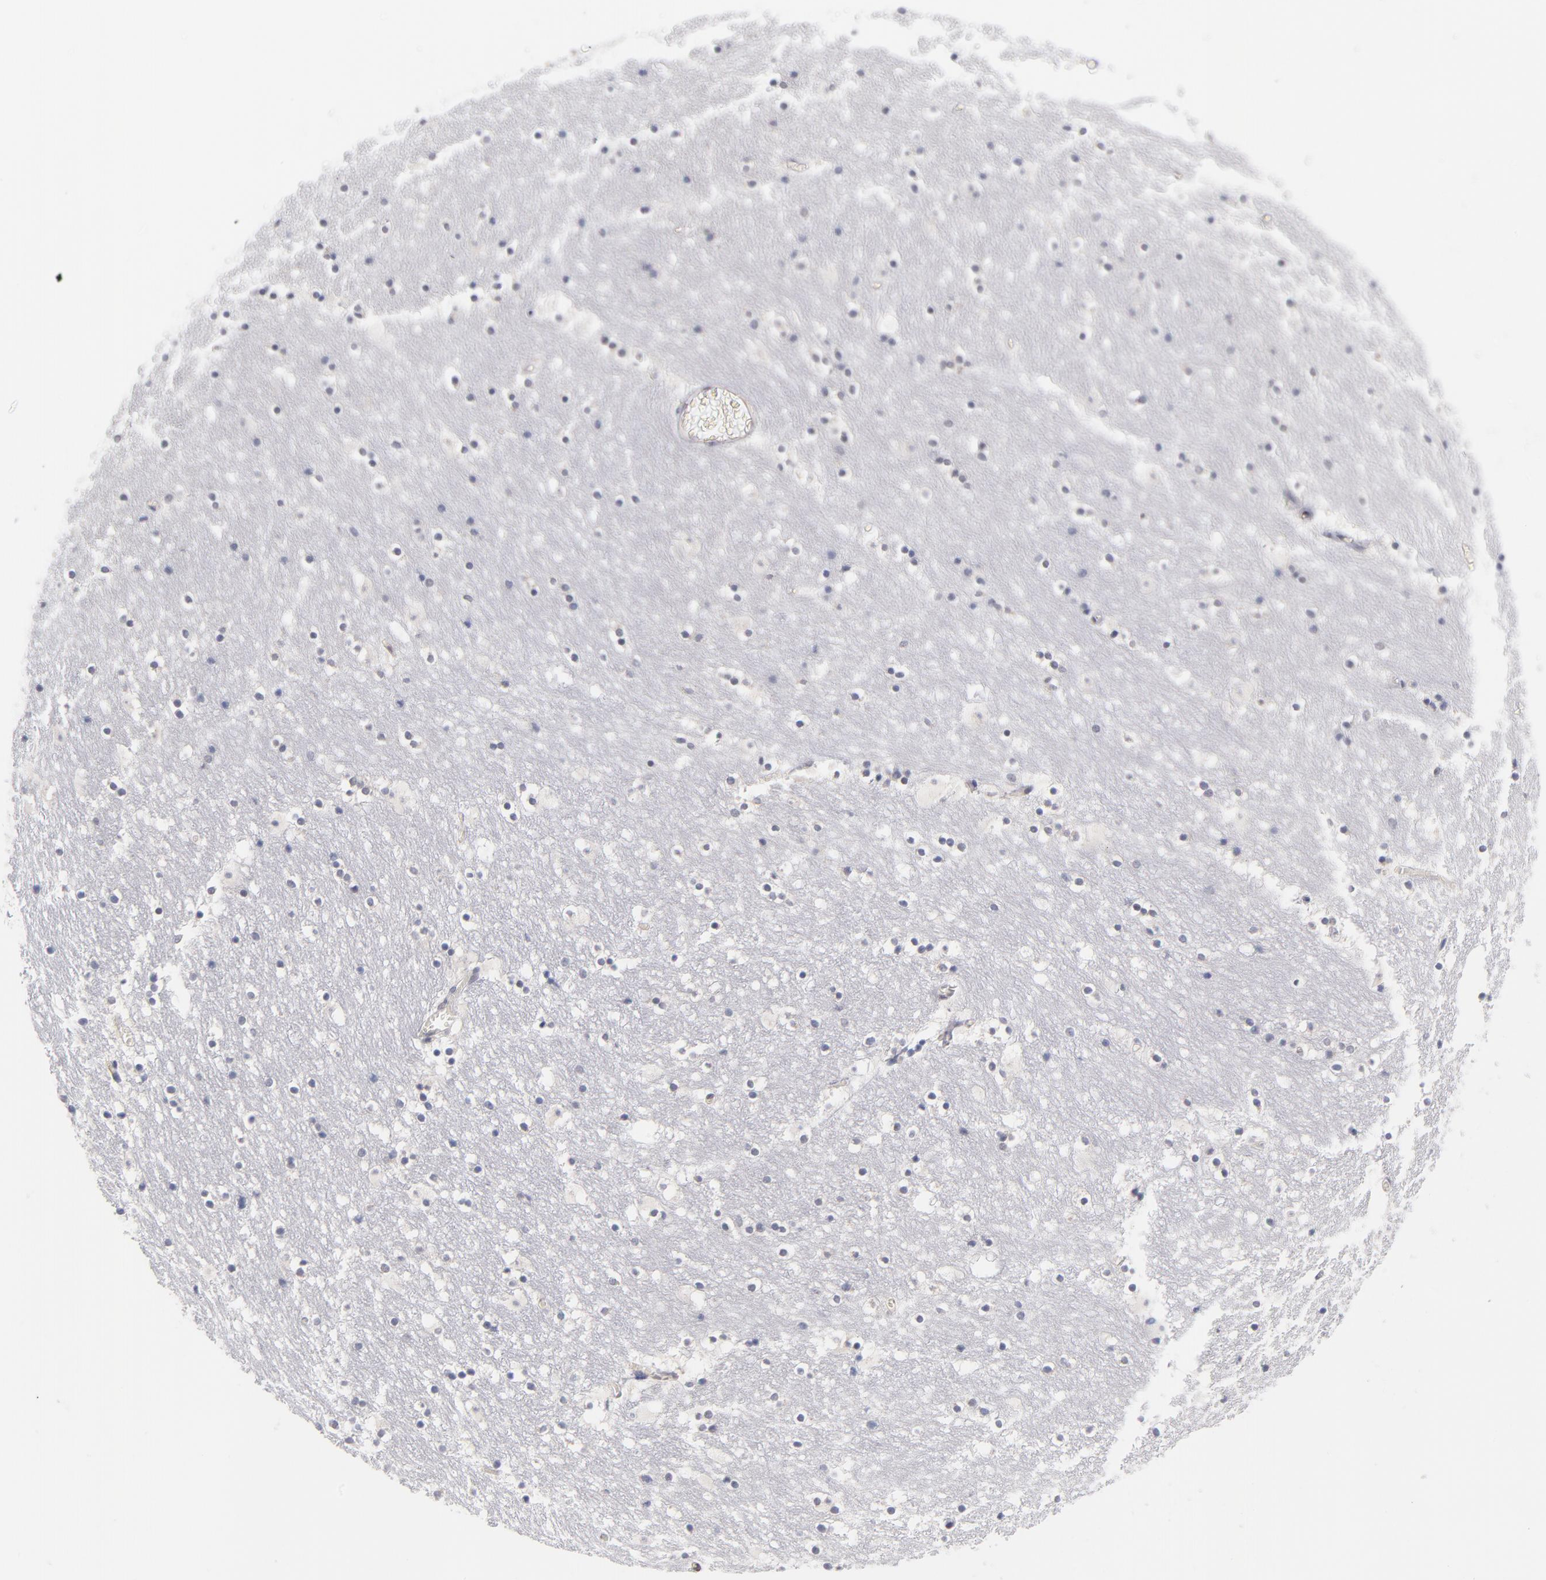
{"staining": {"intensity": "negative", "quantity": "none", "location": "none"}, "tissue": "caudate", "cell_type": "Glial cells", "image_type": "normal", "snomed": [{"axis": "morphology", "description": "Normal tissue, NOS"}, {"axis": "topography", "description": "Lateral ventricle wall"}], "caption": "Immunohistochemistry of normal caudate exhibits no positivity in glial cells. Nuclei are stained in blue.", "gene": "WSB1", "patient": {"sex": "male", "age": 45}}